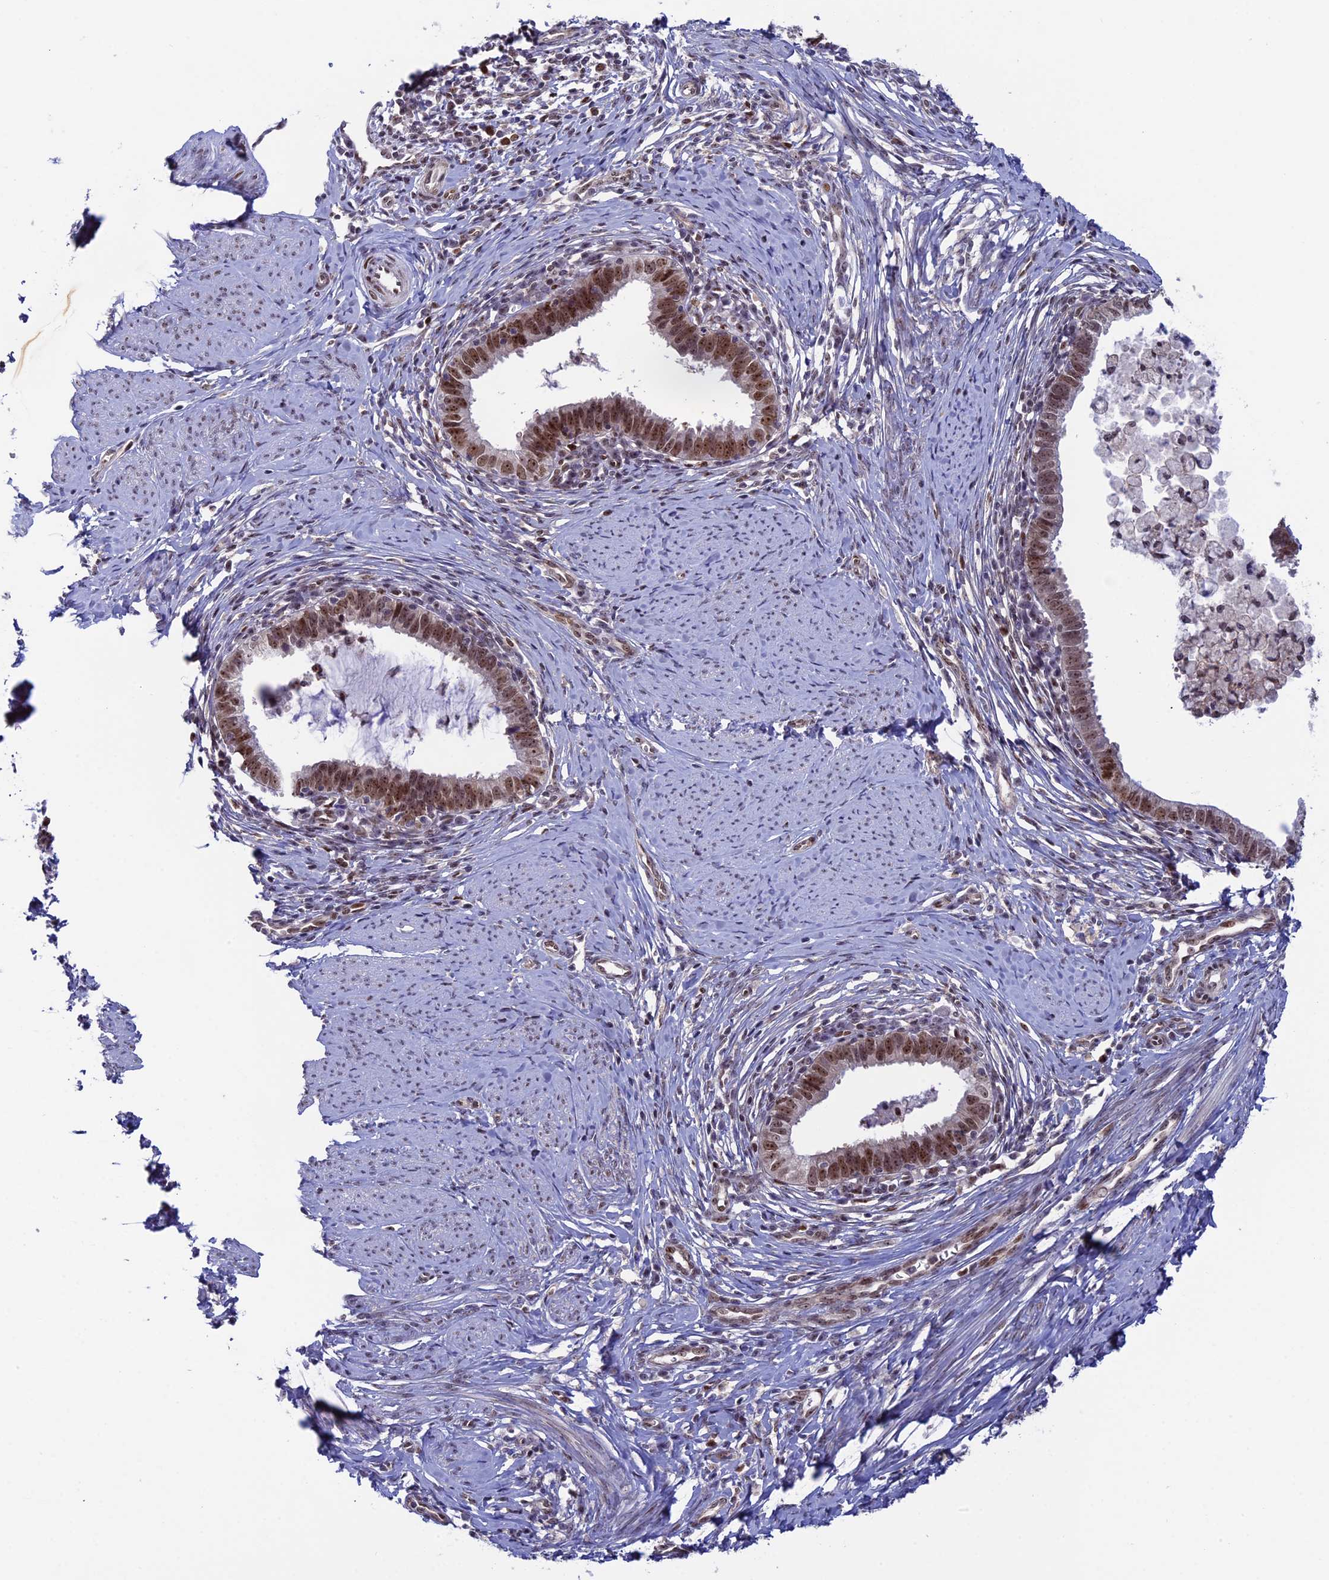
{"staining": {"intensity": "moderate", "quantity": ">75%", "location": "nuclear"}, "tissue": "cervical cancer", "cell_type": "Tumor cells", "image_type": "cancer", "snomed": [{"axis": "morphology", "description": "Adenocarcinoma, NOS"}, {"axis": "topography", "description": "Cervix"}], "caption": "Immunohistochemical staining of cervical cancer demonstrates moderate nuclear protein staining in about >75% of tumor cells.", "gene": "CCDC86", "patient": {"sex": "female", "age": 36}}